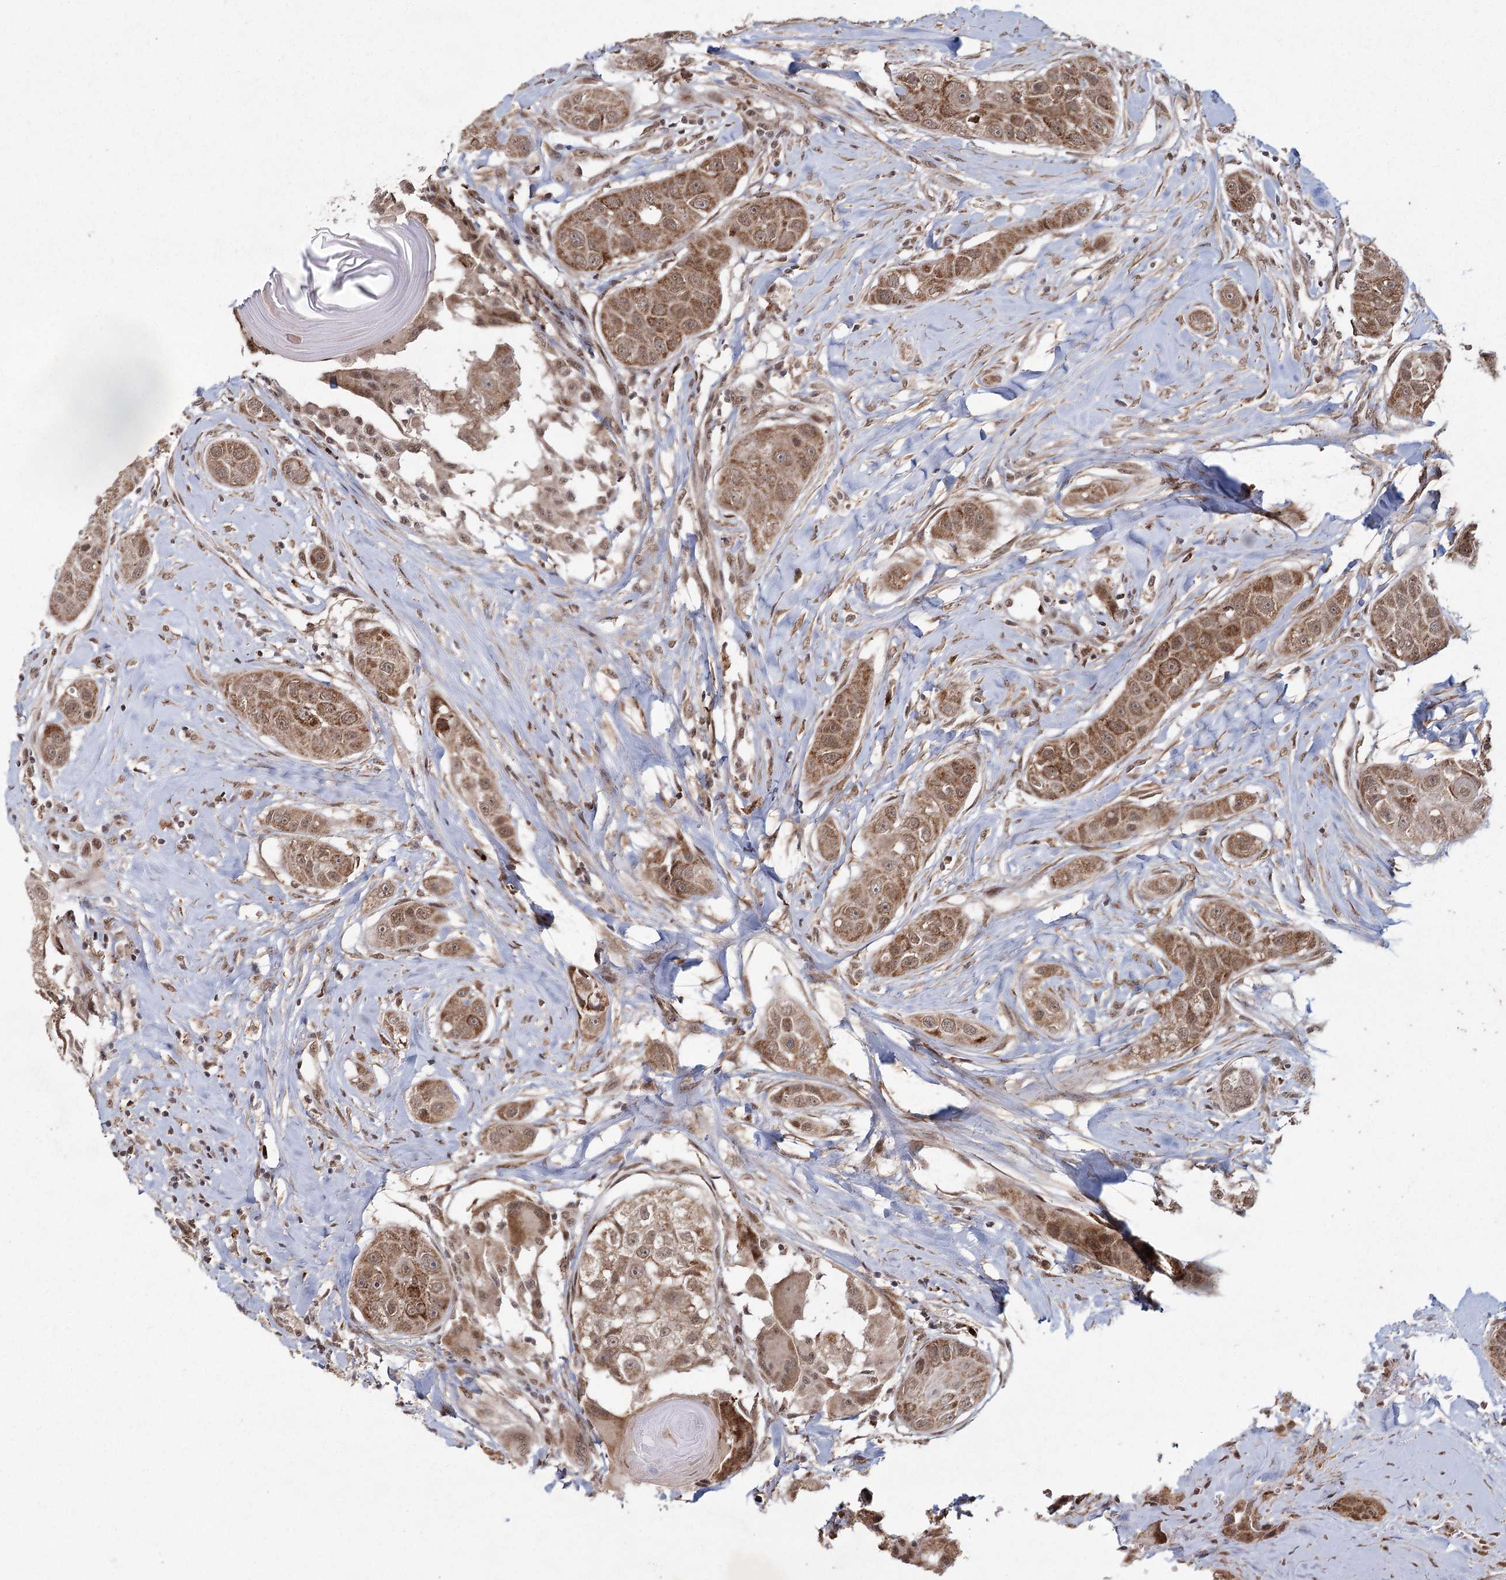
{"staining": {"intensity": "moderate", "quantity": ">75%", "location": "cytoplasmic/membranous,nuclear"}, "tissue": "head and neck cancer", "cell_type": "Tumor cells", "image_type": "cancer", "snomed": [{"axis": "morphology", "description": "Normal tissue, NOS"}, {"axis": "morphology", "description": "Squamous cell carcinoma, NOS"}, {"axis": "topography", "description": "Skeletal muscle"}, {"axis": "topography", "description": "Head-Neck"}], "caption": "Squamous cell carcinoma (head and neck) tissue displays moderate cytoplasmic/membranous and nuclear staining in about >75% of tumor cells, visualized by immunohistochemistry. (brown staining indicates protein expression, while blue staining denotes nuclei).", "gene": "ZCCHC24", "patient": {"sex": "male", "age": 51}}